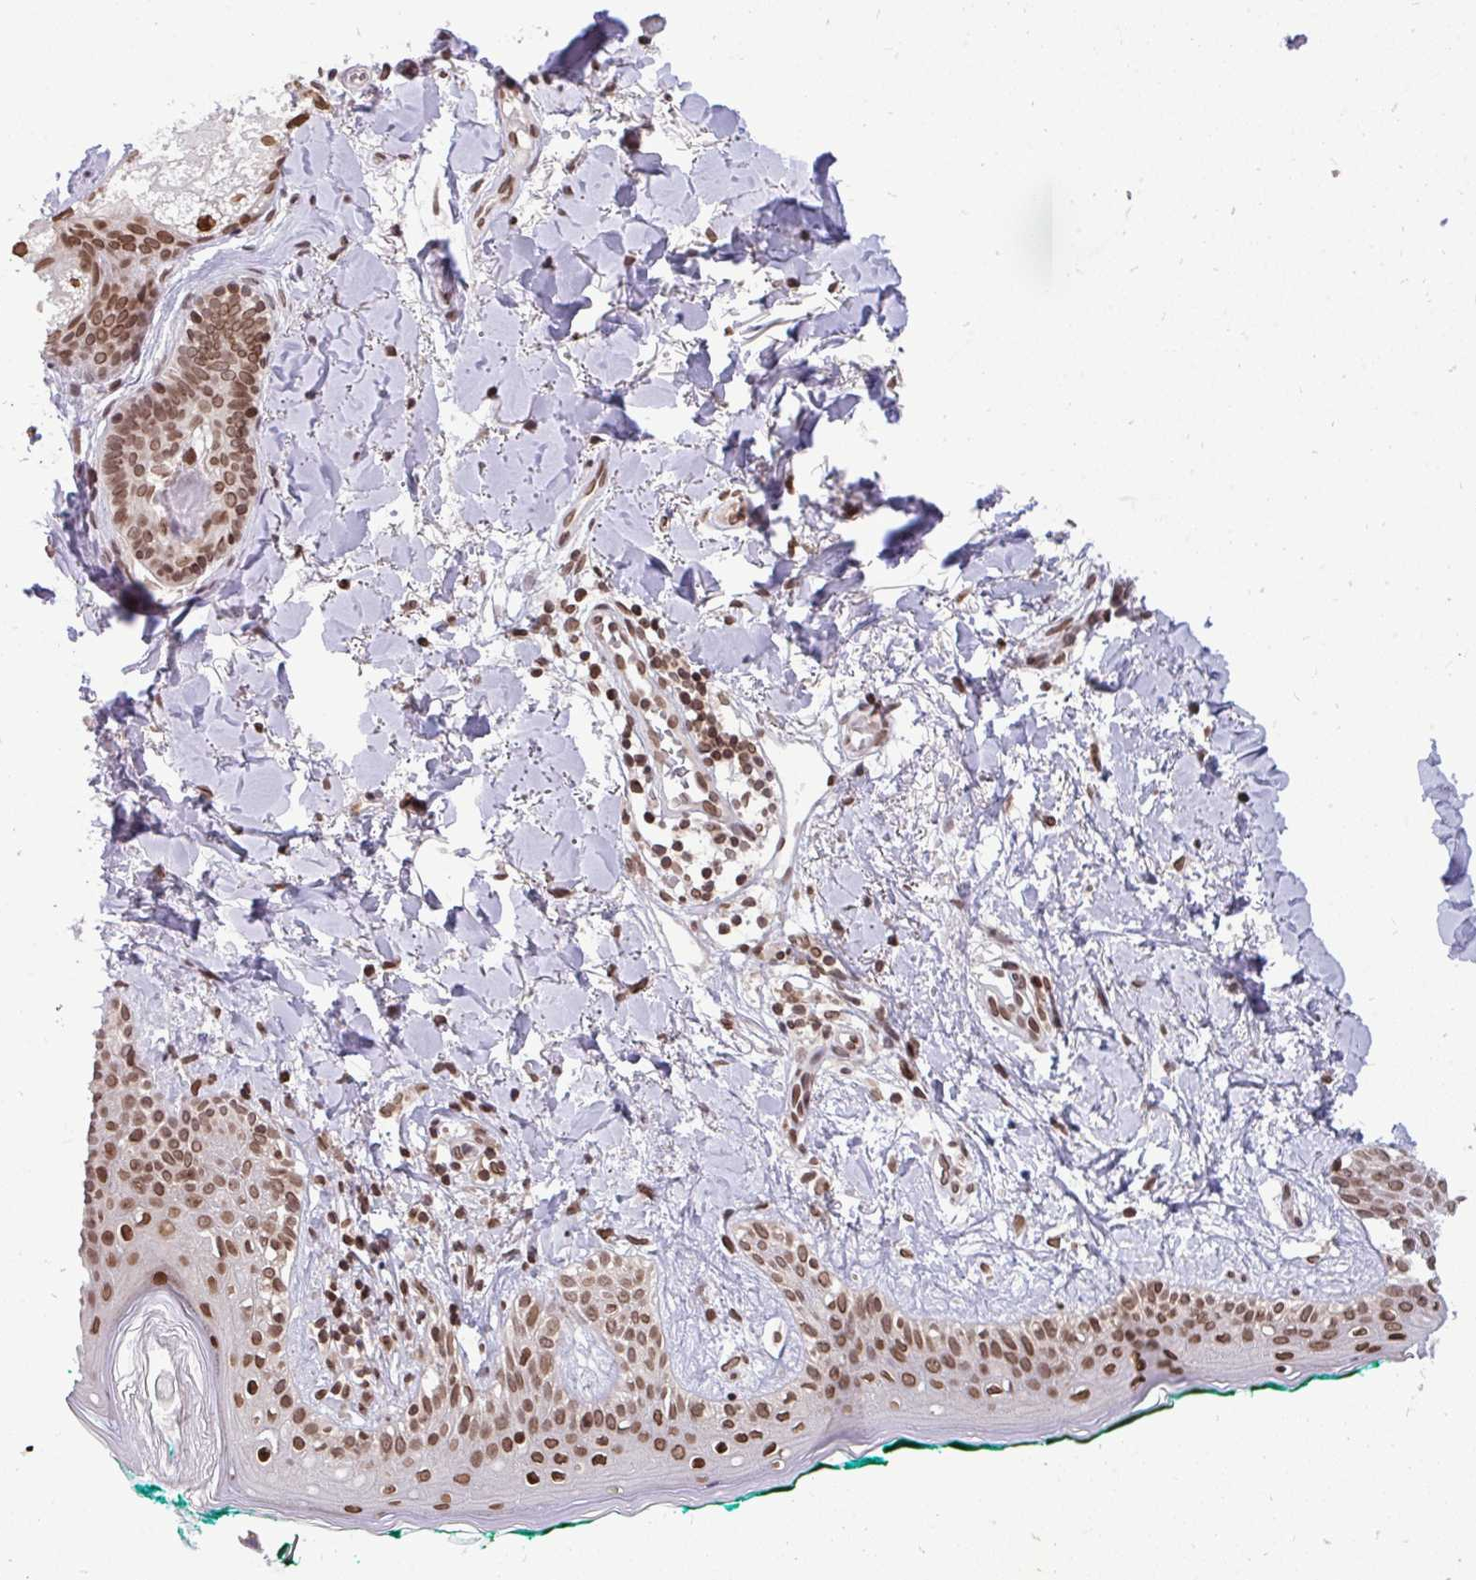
{"staining": {"intensity": "moderate", "quantity": ">75%", "location": "nuclear"}, "tissue": "skin", "cell_type": "Fibroblasts", "image_type": "normal", "snomed": [{"axis": "morphology", "description": "Normal tissue, NOS"}, {"axis": "topography", "description": "Skin"}], "caption": "Immunohistochemistry (IHC) of unremarkable skin shows medium levels of moderate nuclear expression in about >75% of fibroblasts.", "gene": "JPT1", "patient": {"sex": "female", "age": 34}}